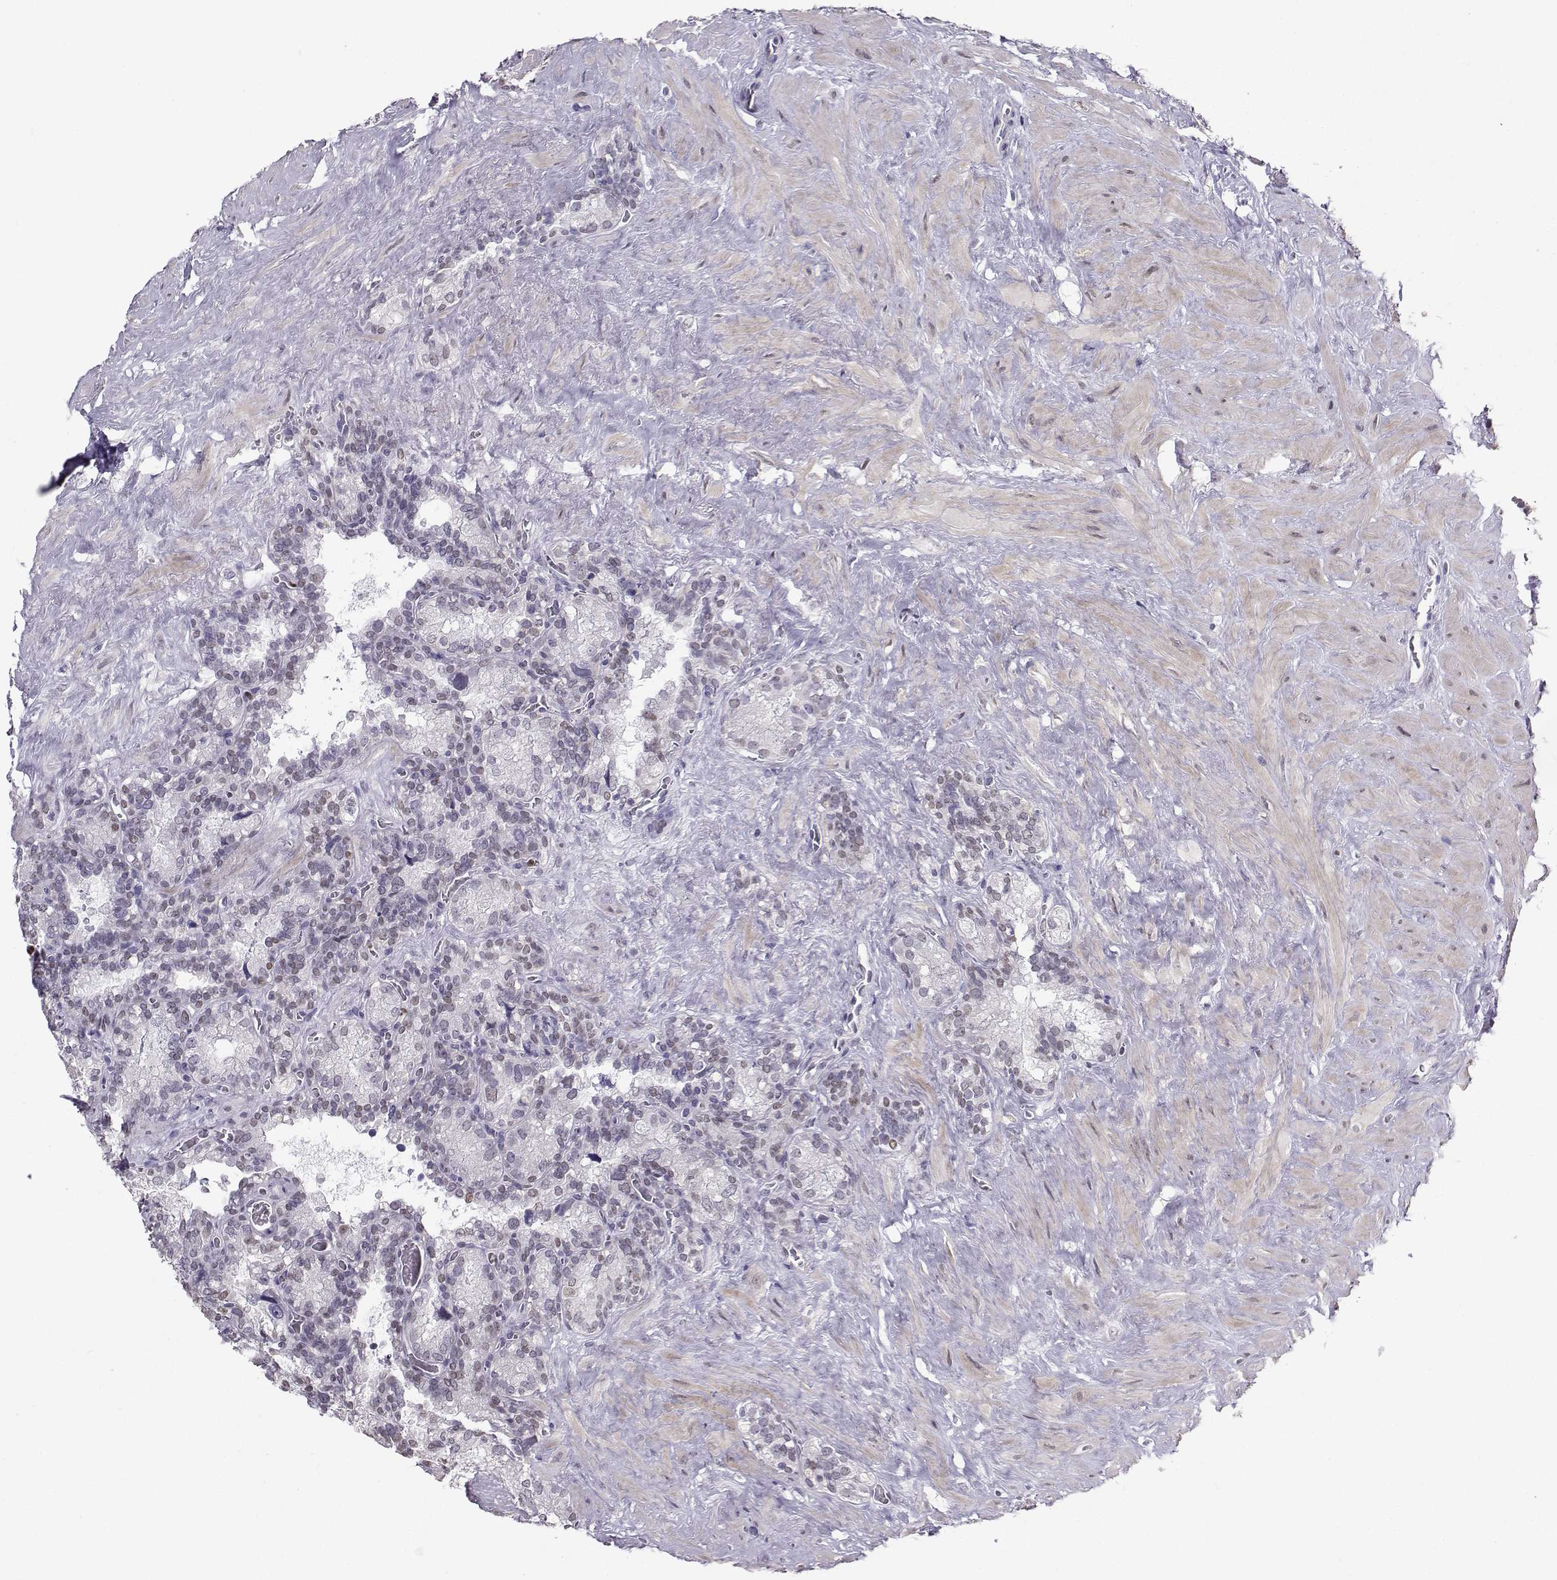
{"staining": {"intensity": "negative", "quantity": "none", "location": "none"}, "tissue": "seminal vesicle", "cell_type": "Glandular cells", "image_type": "normal", "snomed": [{"axis": "morphology", "description": "Normal tissue, NOS"}, {"axis": "topography", "description": "Seminal veicle"}], "caption": "DAB (3,3'-diaminobenzidine) immunohistochemical staining of unremarkable human seminal vesicle exhibits no significant expression in glandular cells.", "gene": "TEDC2", "patient": {"sex": "male", "age": 71}}